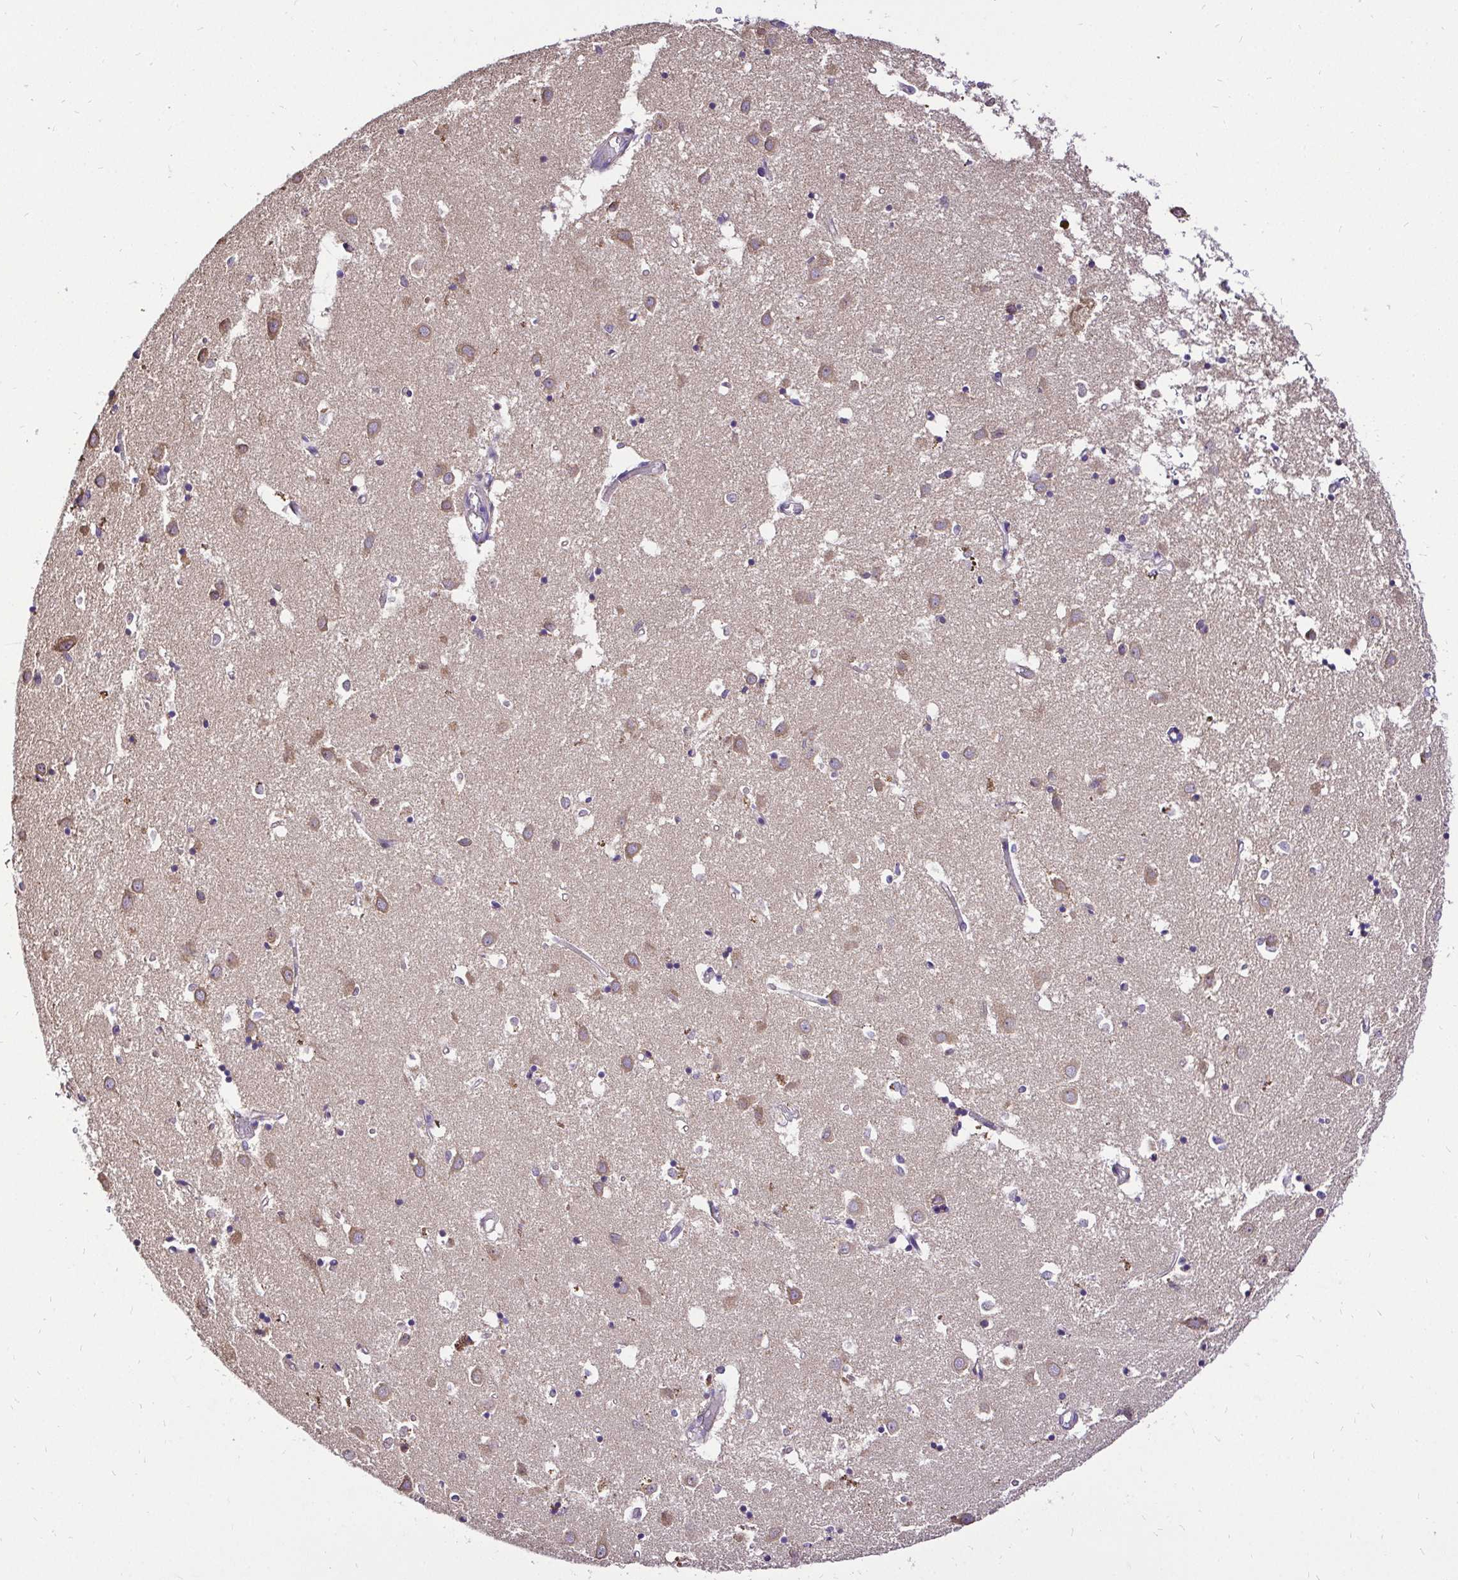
{"staining": {"intensity": "weak", "quantity": "<25%", "location": "cytoplasmic/membranous"}, "tissue": "caudate", "cell_type": "Glial cells", "image_type": "normal", "snomed": [{"axis": "morphology", "description": "Normal tissue, NOS"}, {"axis": "topography", "description": "Lateral ventricle wall"}], "caption": "Micrograph shows no significant protein staining in glial cells of normal caudate. Nuclei are stained in blue.", "gene": "CCDC122", "patient": {"sex": "male", "age": 70}}